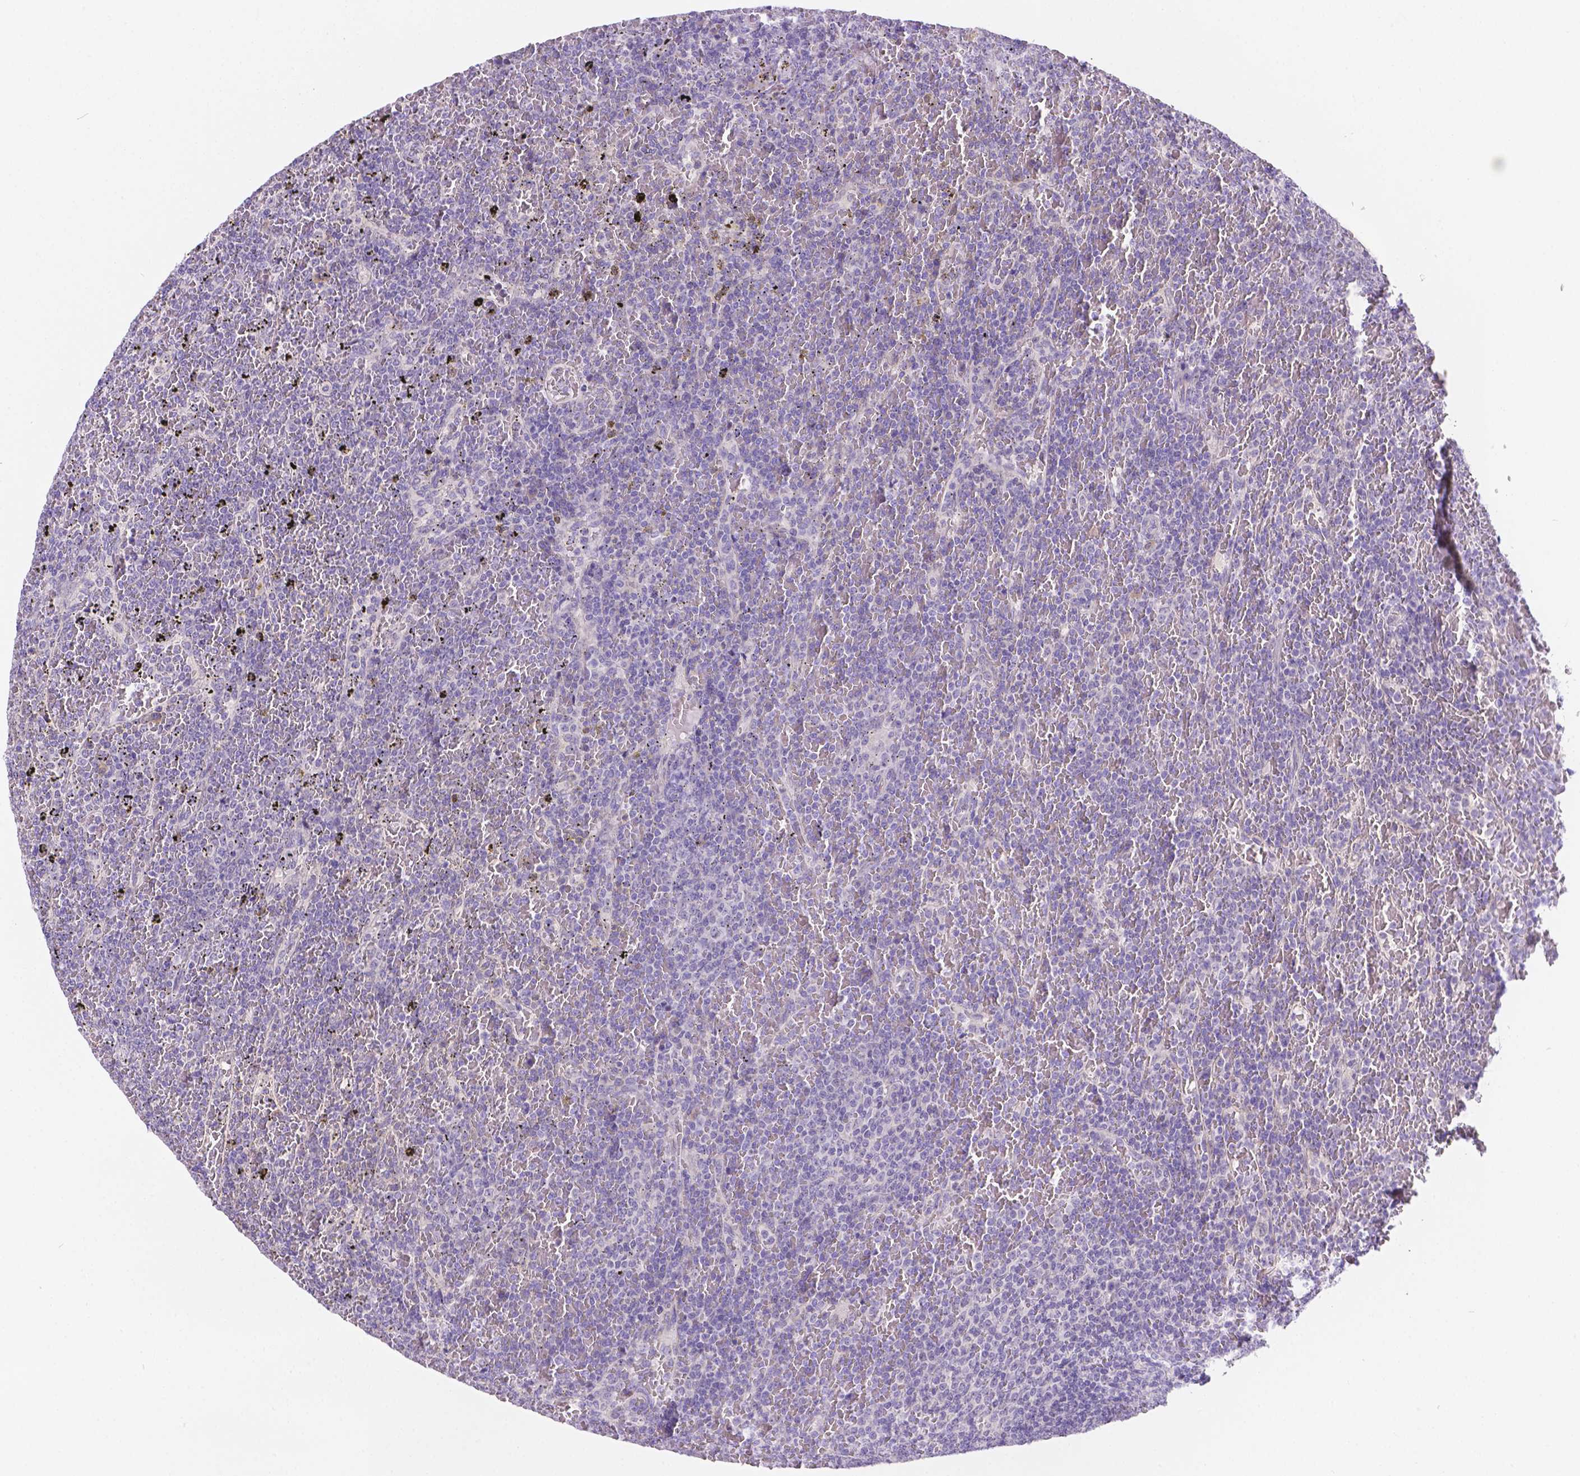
{"staining": {"intensity": "negative", "quantity": "none", "location": "none"}, "tissue": "lymphoma", "cell_type": "Tumor cells", "image_type": "cancer", "snomed": [{"axis": "morphology", "description": "Malignant lymphoma, non-Hodgkin's type, Low grade"}, {"axis": "topography", "description": "Spleen"}], "caption": "A micrograph of low-grade malignant lymphoma, non-Hodgkin's type stained for a protein reveals no brown staining in tumor cells.", "gene": "CD96", "patient": {"sex": "female", "age": 77}}